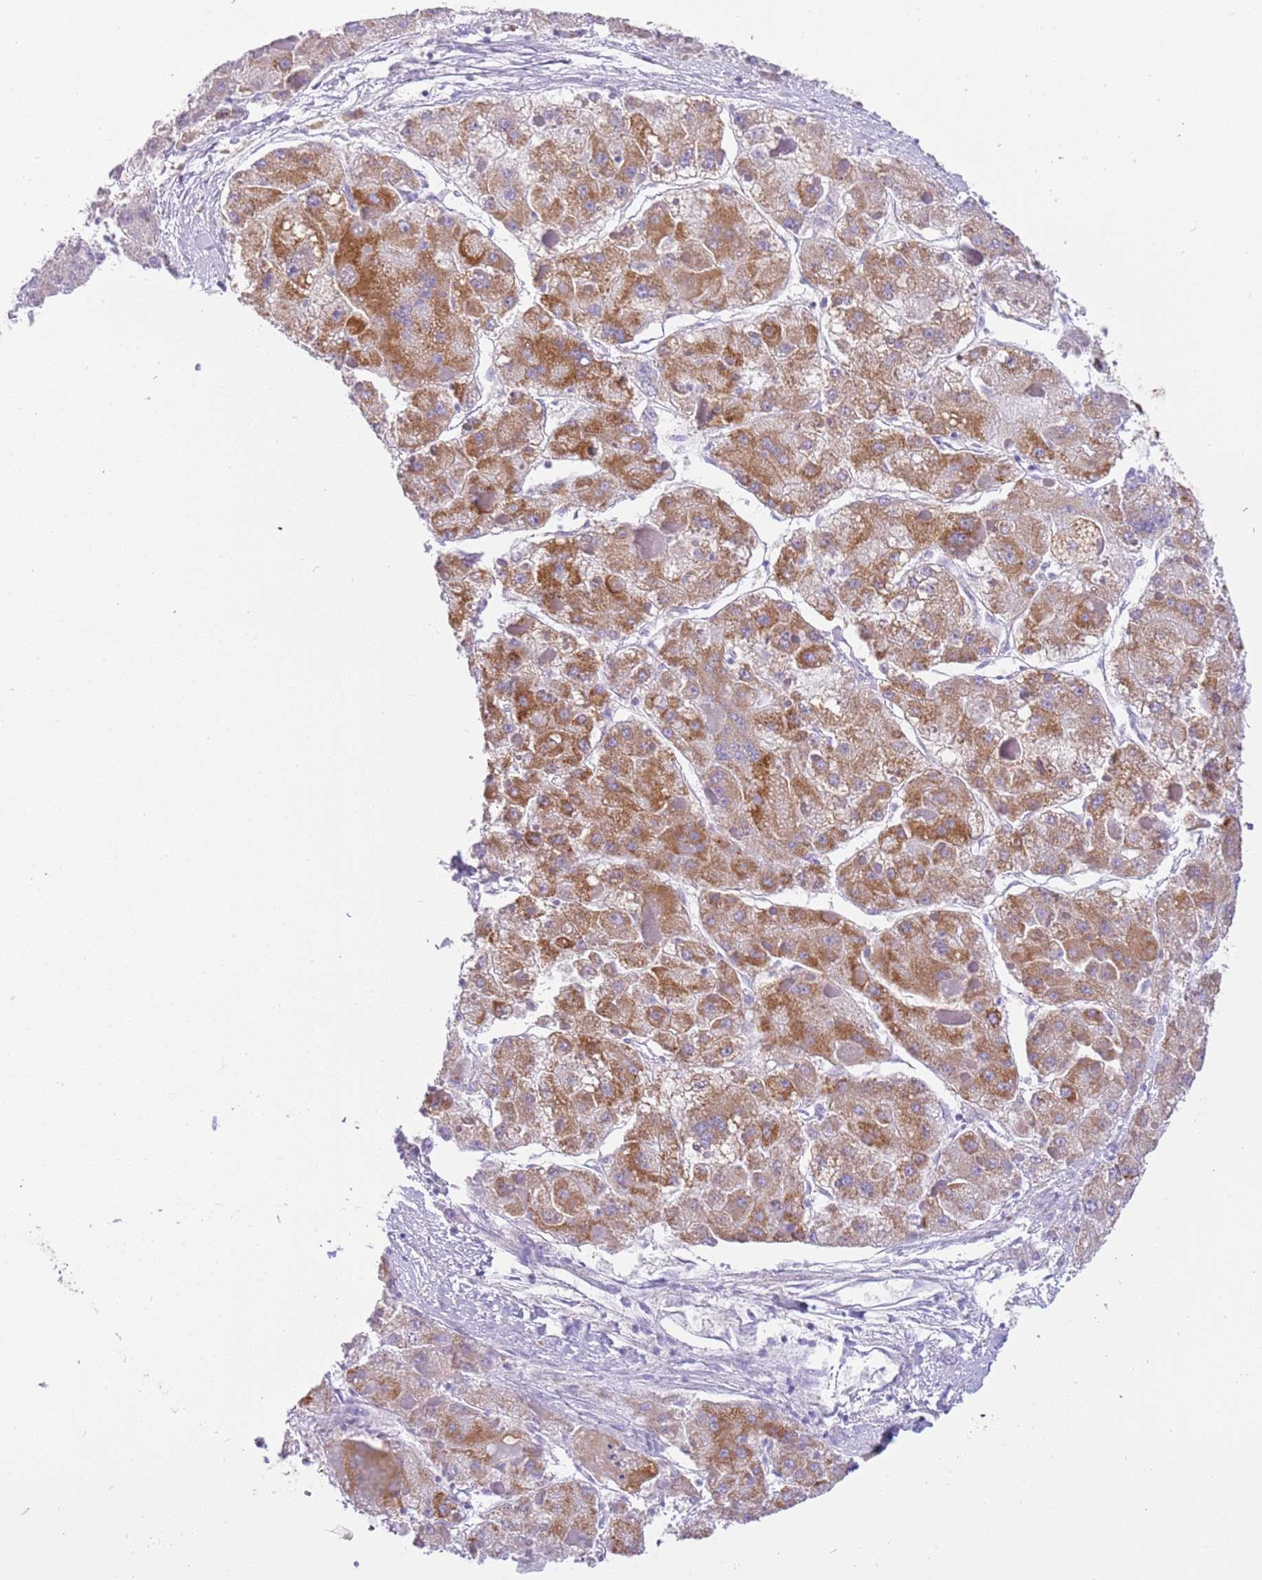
{"staining": {"intensity": "moderate", "quantity": ">75%", "location": "cytoplasmic/membranous"}, "tissue": "liver cancer", "cell_type": "Tumor cells", "image_type": "cancer", "snomed": [{"axis": "morphology", "description": "Carcinoma, Hepatocellular, NOS"}, {"axis": "topography", "description": "Liver"}], "caption": "Protein staining displays moderate cytoplasmic/membranous staining in approximately >75% of tumor cells in liver cancer.", "gene": "SUCLG2", "patient": {"sex": "female", "age": 73}}